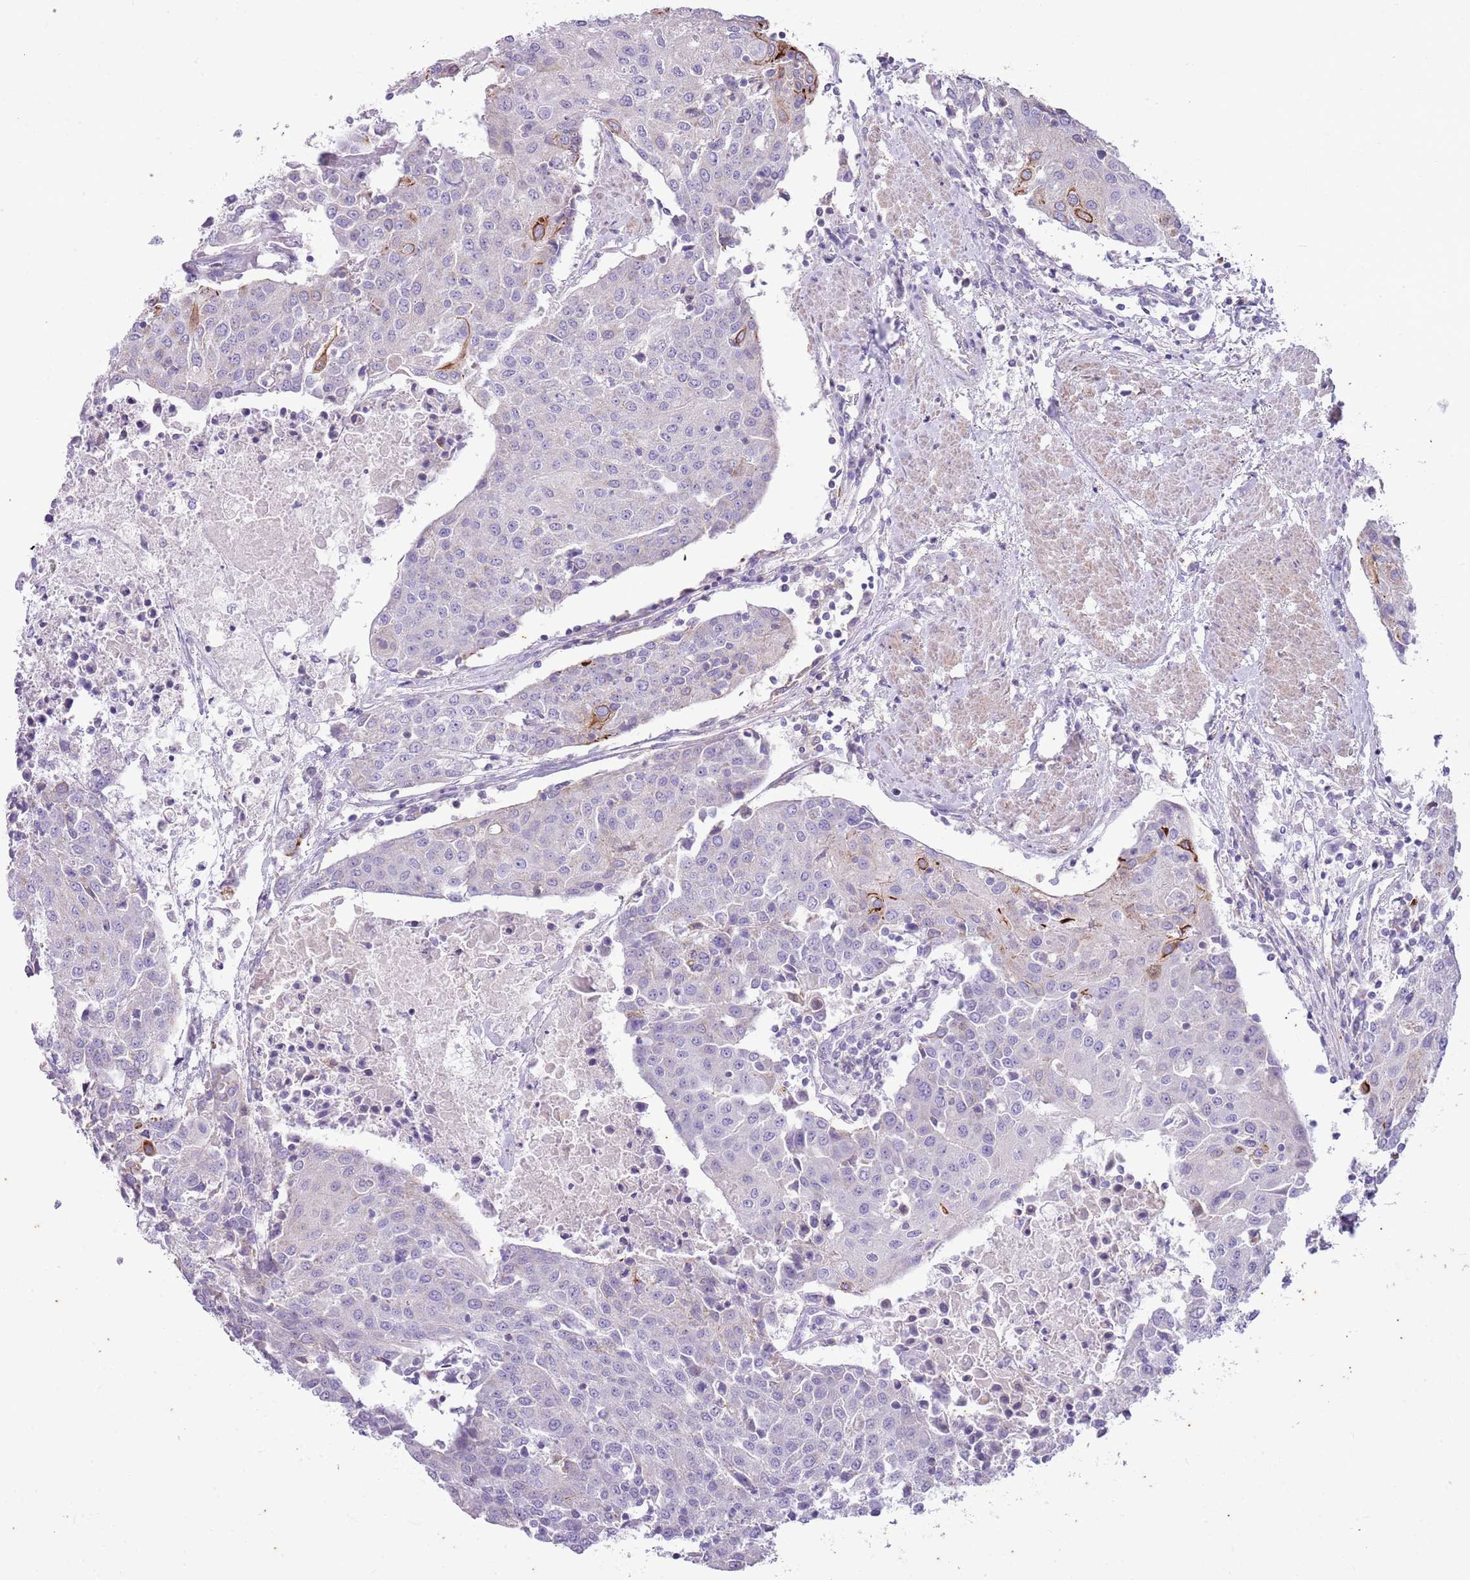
{"staining": {"intensity": "moderate", "quantity": "<25%", "location": "cytoplasmic/membranous"}, "tissue": "urothelial cancer", "cell_type": "Tumor cells", "image_type": "cancer", "snomed": [{"axis": "morphology", "description": "Urothelial carcinoma, High grade"}, {"axis": "topography", "description": "Urinary bladder"}], "caption": "Immunohistochemical staining of urothelial carcinoma (high-grade) demonstrates moderate cytoplasmic/membranous protein expression in approximately <25% of tumor cells. The staining was performed using DAB to visualize the protein expression in brown, while the nuclei were stained in blue with hematoxylin (Magnification: 20x).", "gene": "CNPPD1", "patient": {"sex": "female", "age": 85}}